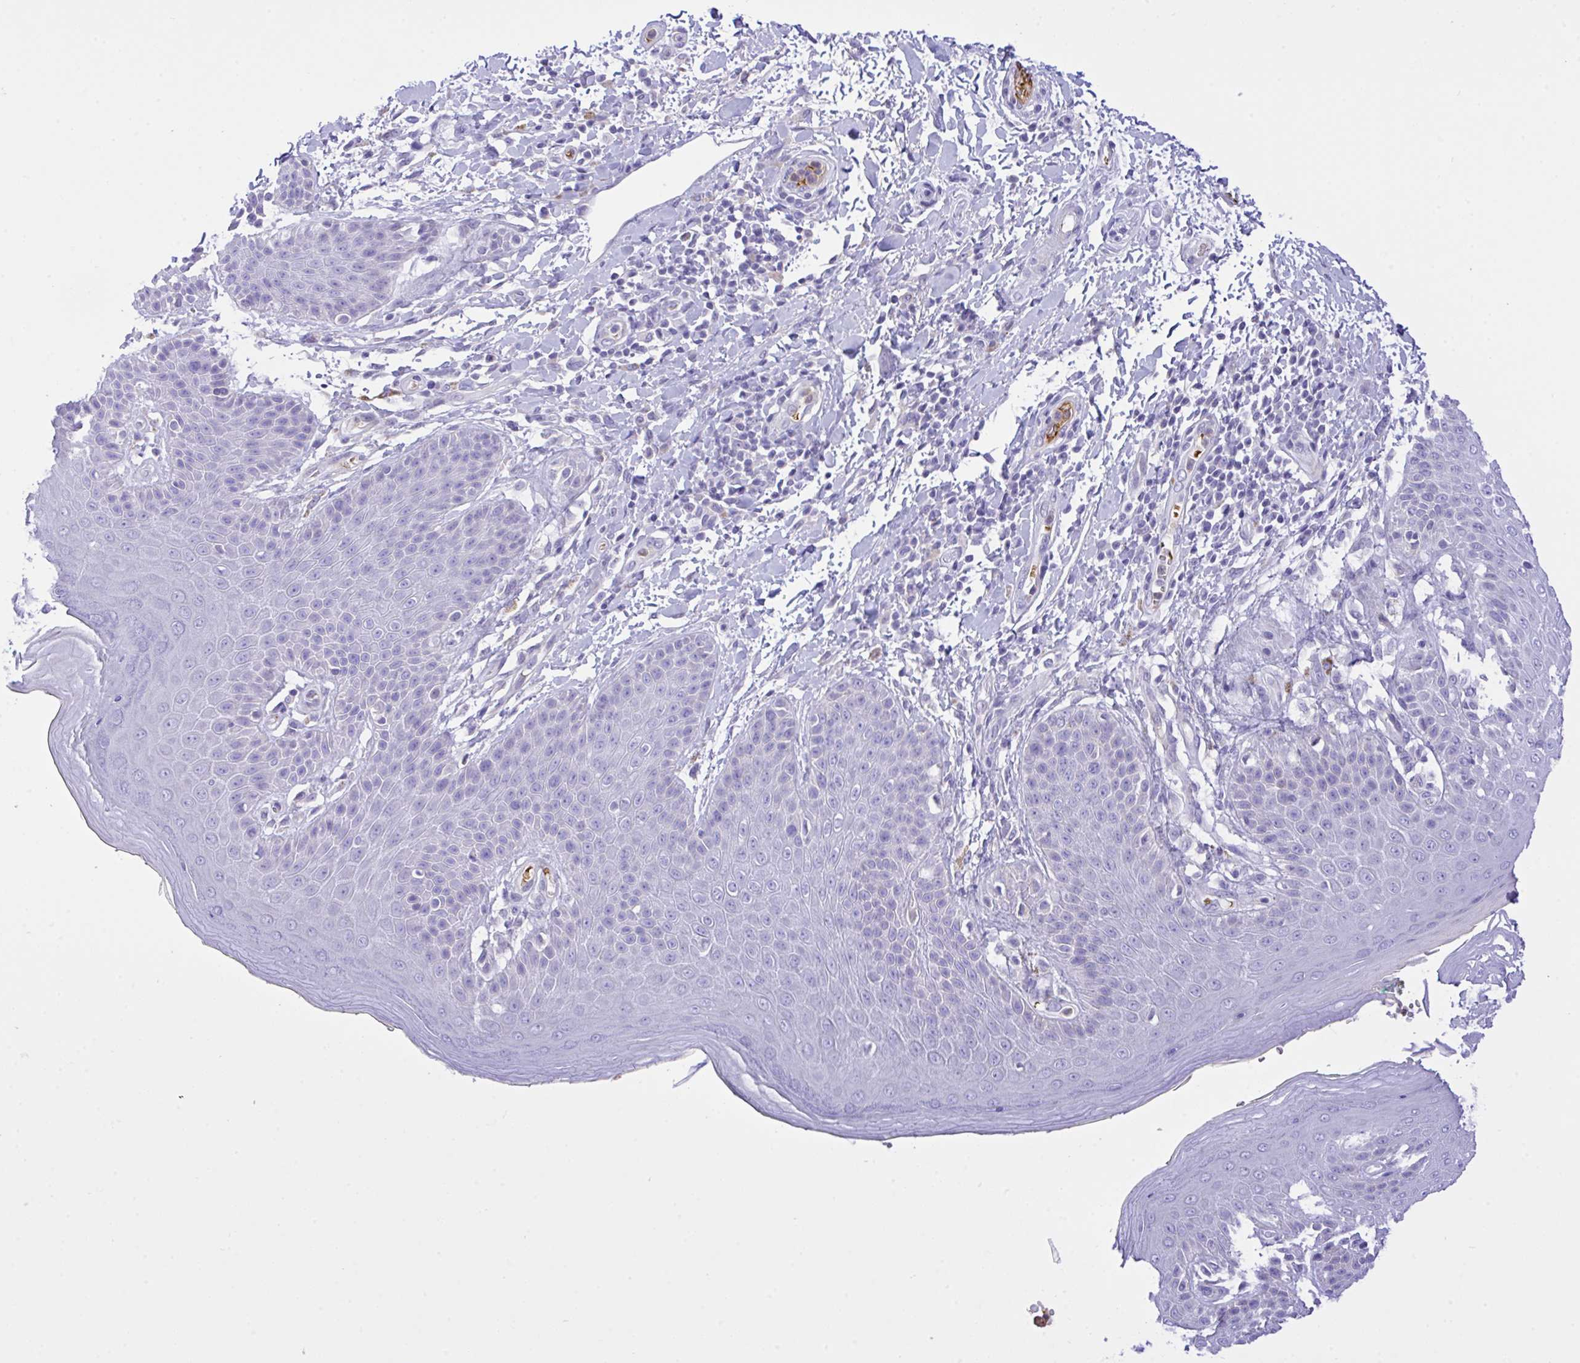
{"staining": {"intensity": "negative", "quantity": "none", "location": "none"}, "tissue": "skin", "cell_type": "Epidermal cells", "image_type": "normal", "snomed": [{"axis": "morphology", "description": "Normal tissue, NOS"}, {"axis": "topography", "description": "Peripheral nerve tissue"}], "caption": "DAB (3,3'-diaminobenzidine) immunohistochemical staining of benign human skin demonstrates no significant expression in epidermal cells. Nuclei are stained in blue.", "gene": "ZNF221", "patient": {"sex": "male", "age": 51}}